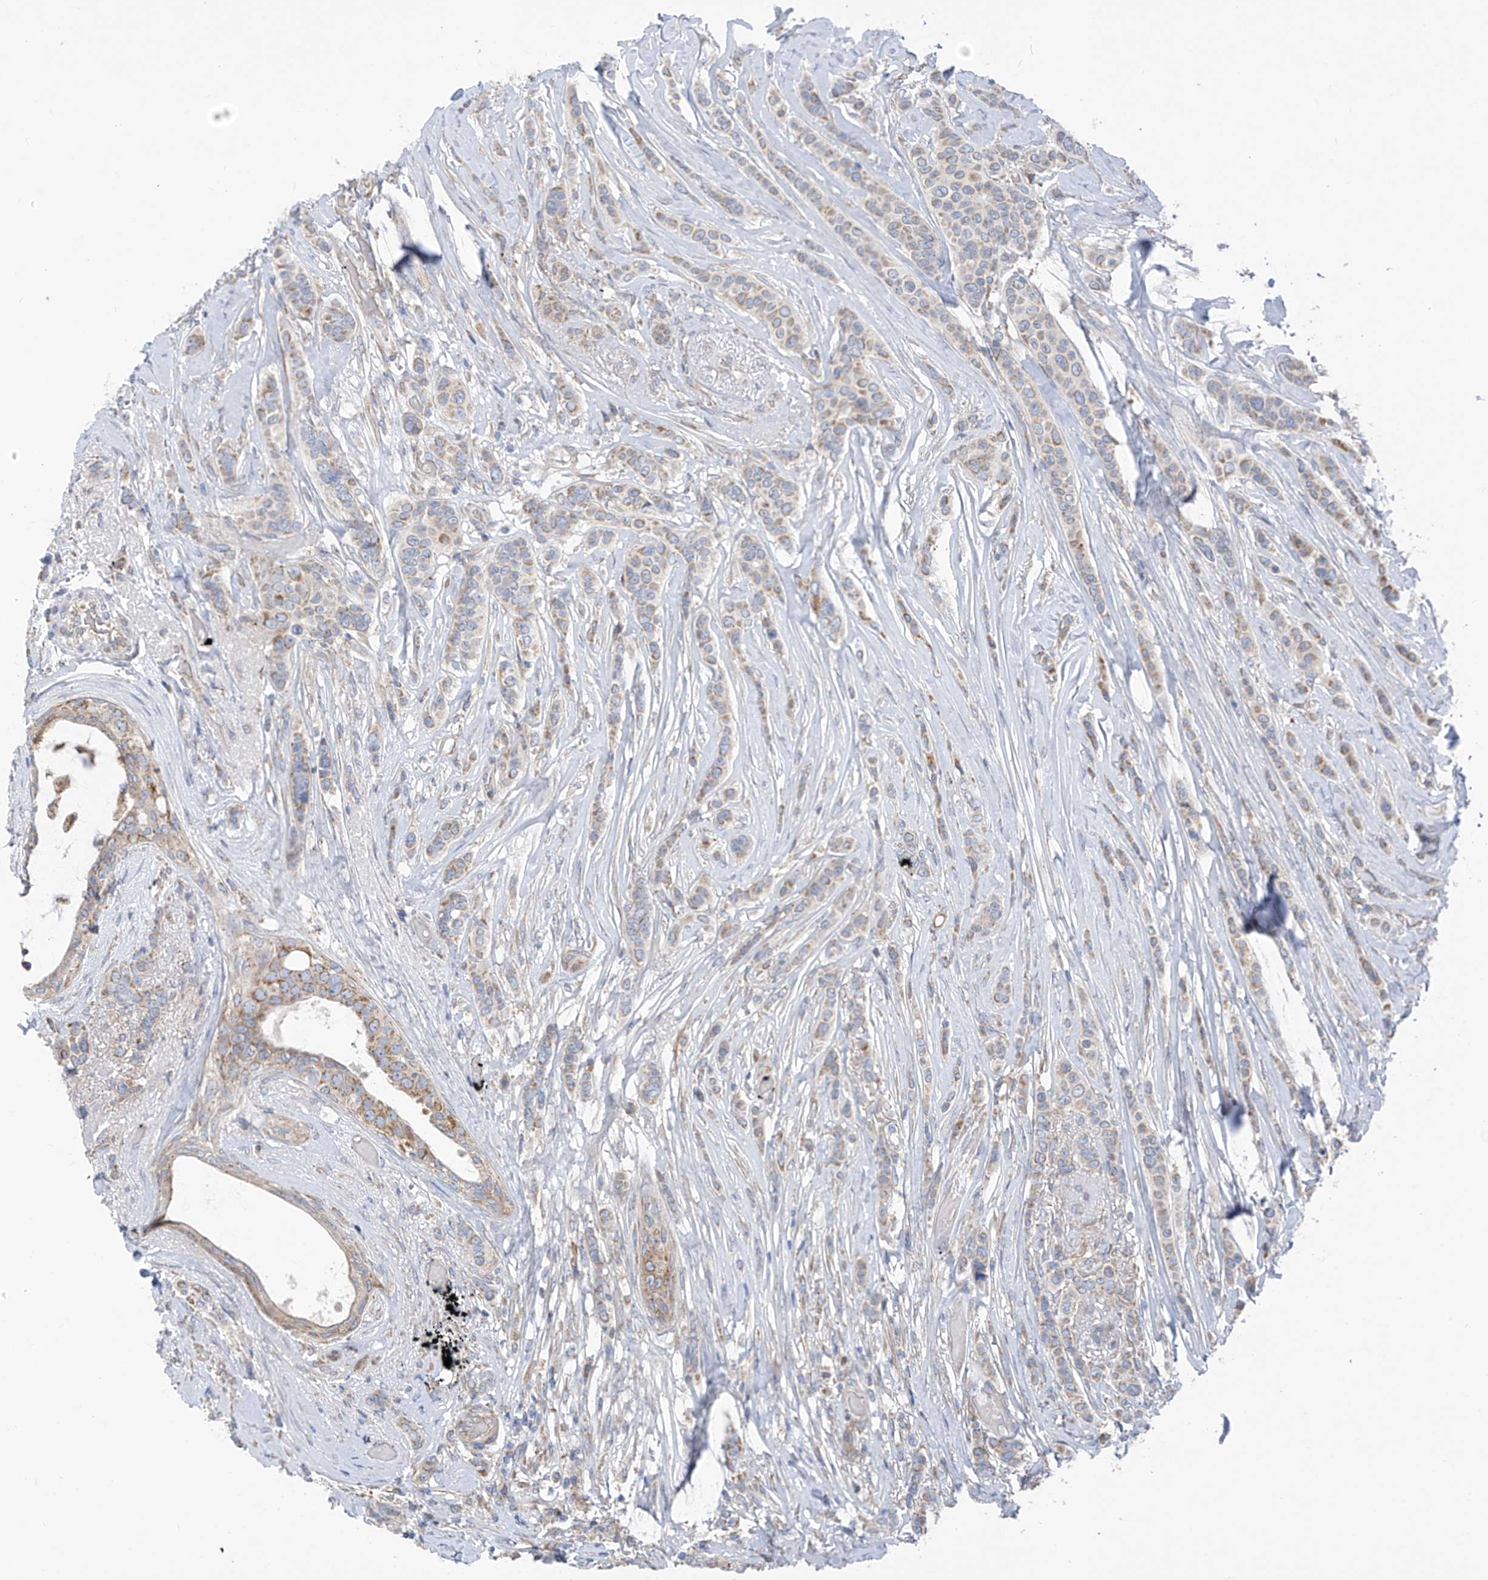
{"staining": {"intensity": "weak", "quantity": "25%-75%", "location": "cytoplasmic/membranous"}, "tissue": "breast cancer", "cell_type": "Tumor cells", "image_type": "cancer", "snomed": [{"axis": "morphology", "description": "Lobular carcinoma"}, {"axis": "topography", "description": "Breast"}], "caption": "Protein expression by IHC demonstrates weak cytoplasmic/membranous staining in approximately 25%-75% of tumor cells in breast cancer. The staining is performed using DAB brown chromogen to label protein expression. The nuclei are counter-stained blue using hematoxylin.", "gene": "EOMES", "patient": {"sex": "female", "age": 51}}